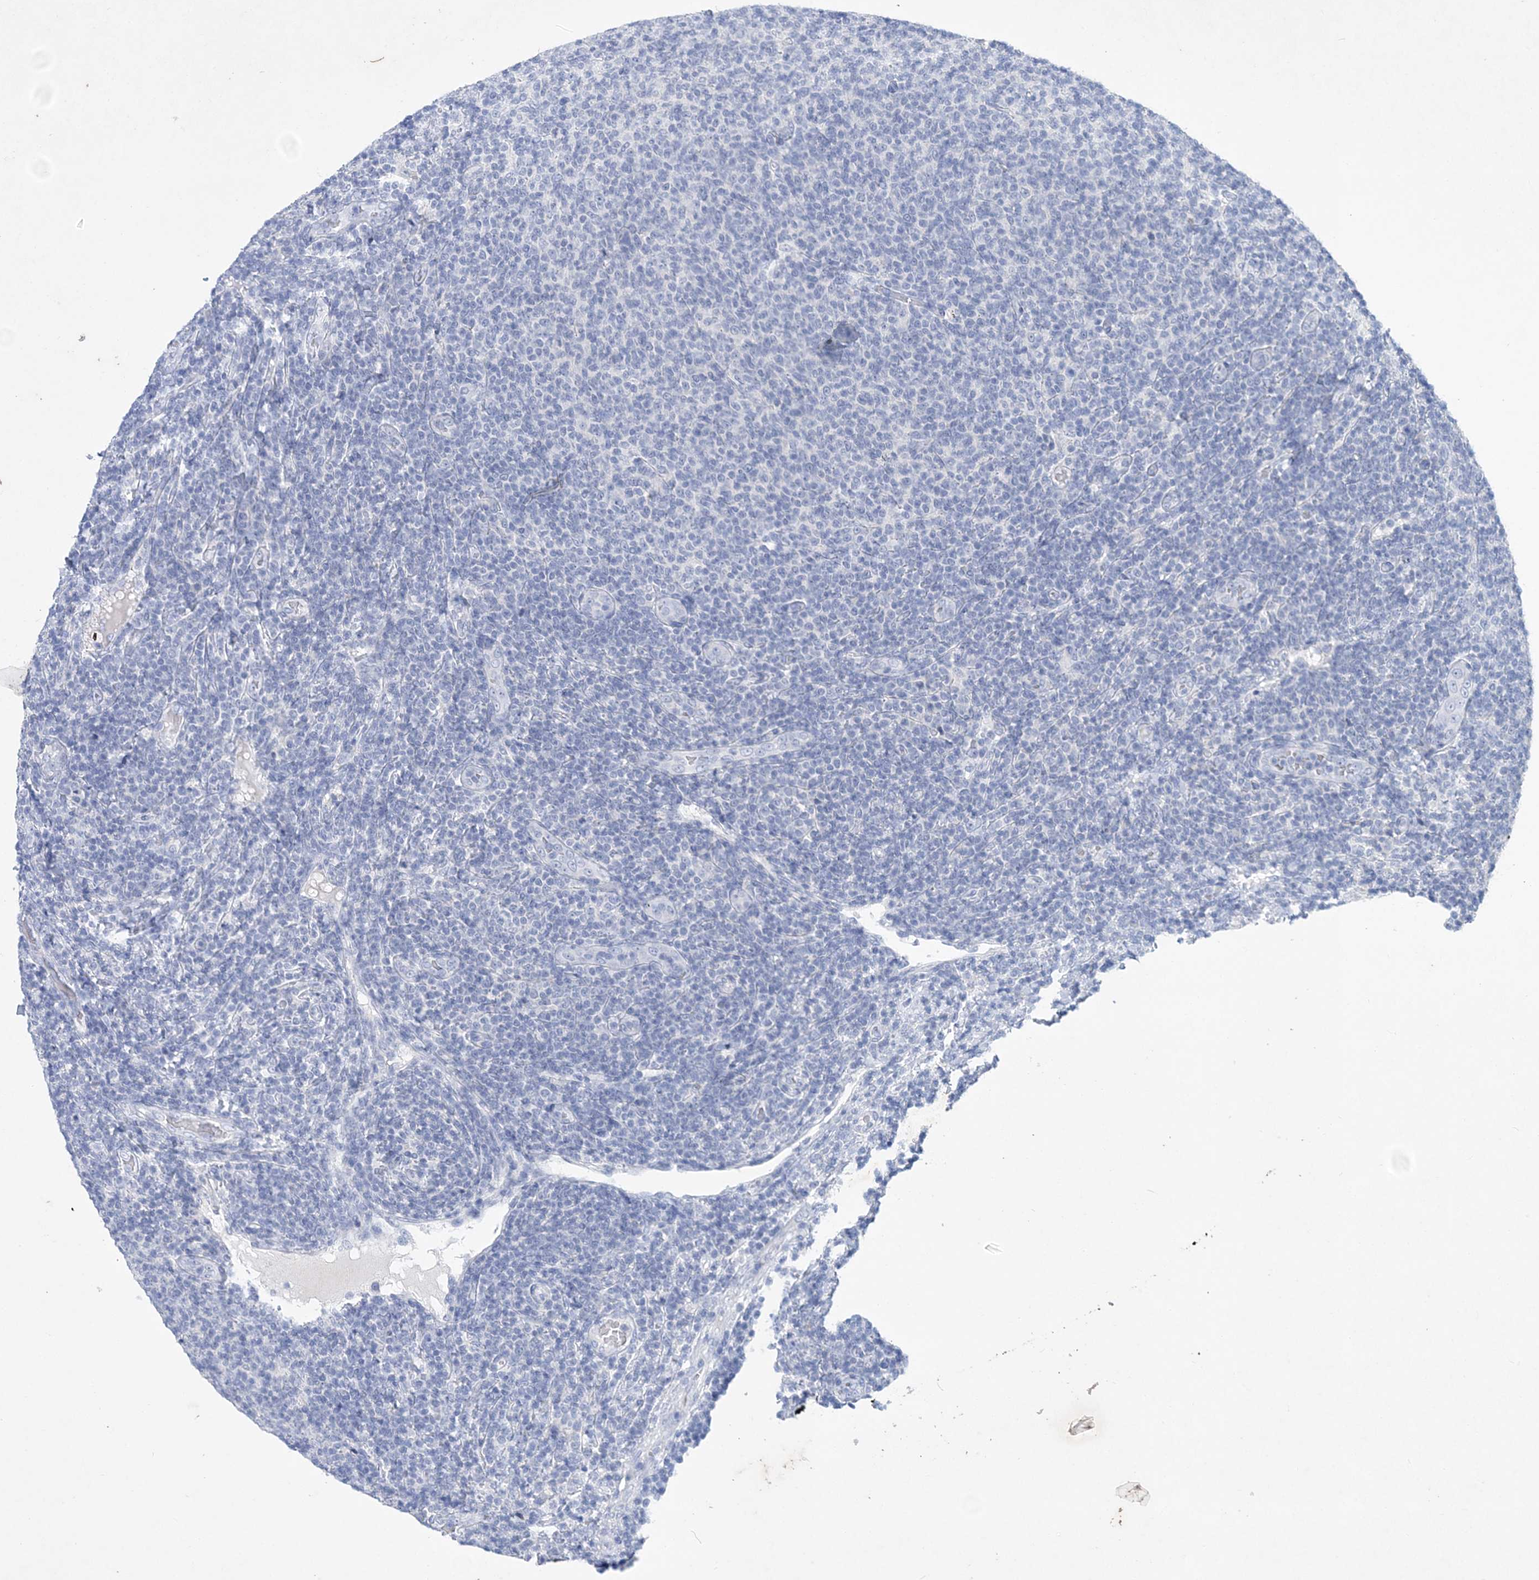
{"staining": {"intensity": "negative", "quantity": "none", "location": "none"}, "tissue": "lymphoma", "cell_type": "Tumor cells", "image_type": "cancer", "snomed": [{"axis": "morphology", "description": "Malignant lymphoma, non-Hodgkin's type, Low grade"}, {"axis": "topography", "description": "Lymph node"}], "caption": "Human lymphoma stained for a protein using immunohistochemistry shows no expression in tumor cells.", "gene": "COPS8", "patient": {"sex": "male", "age": 66}}